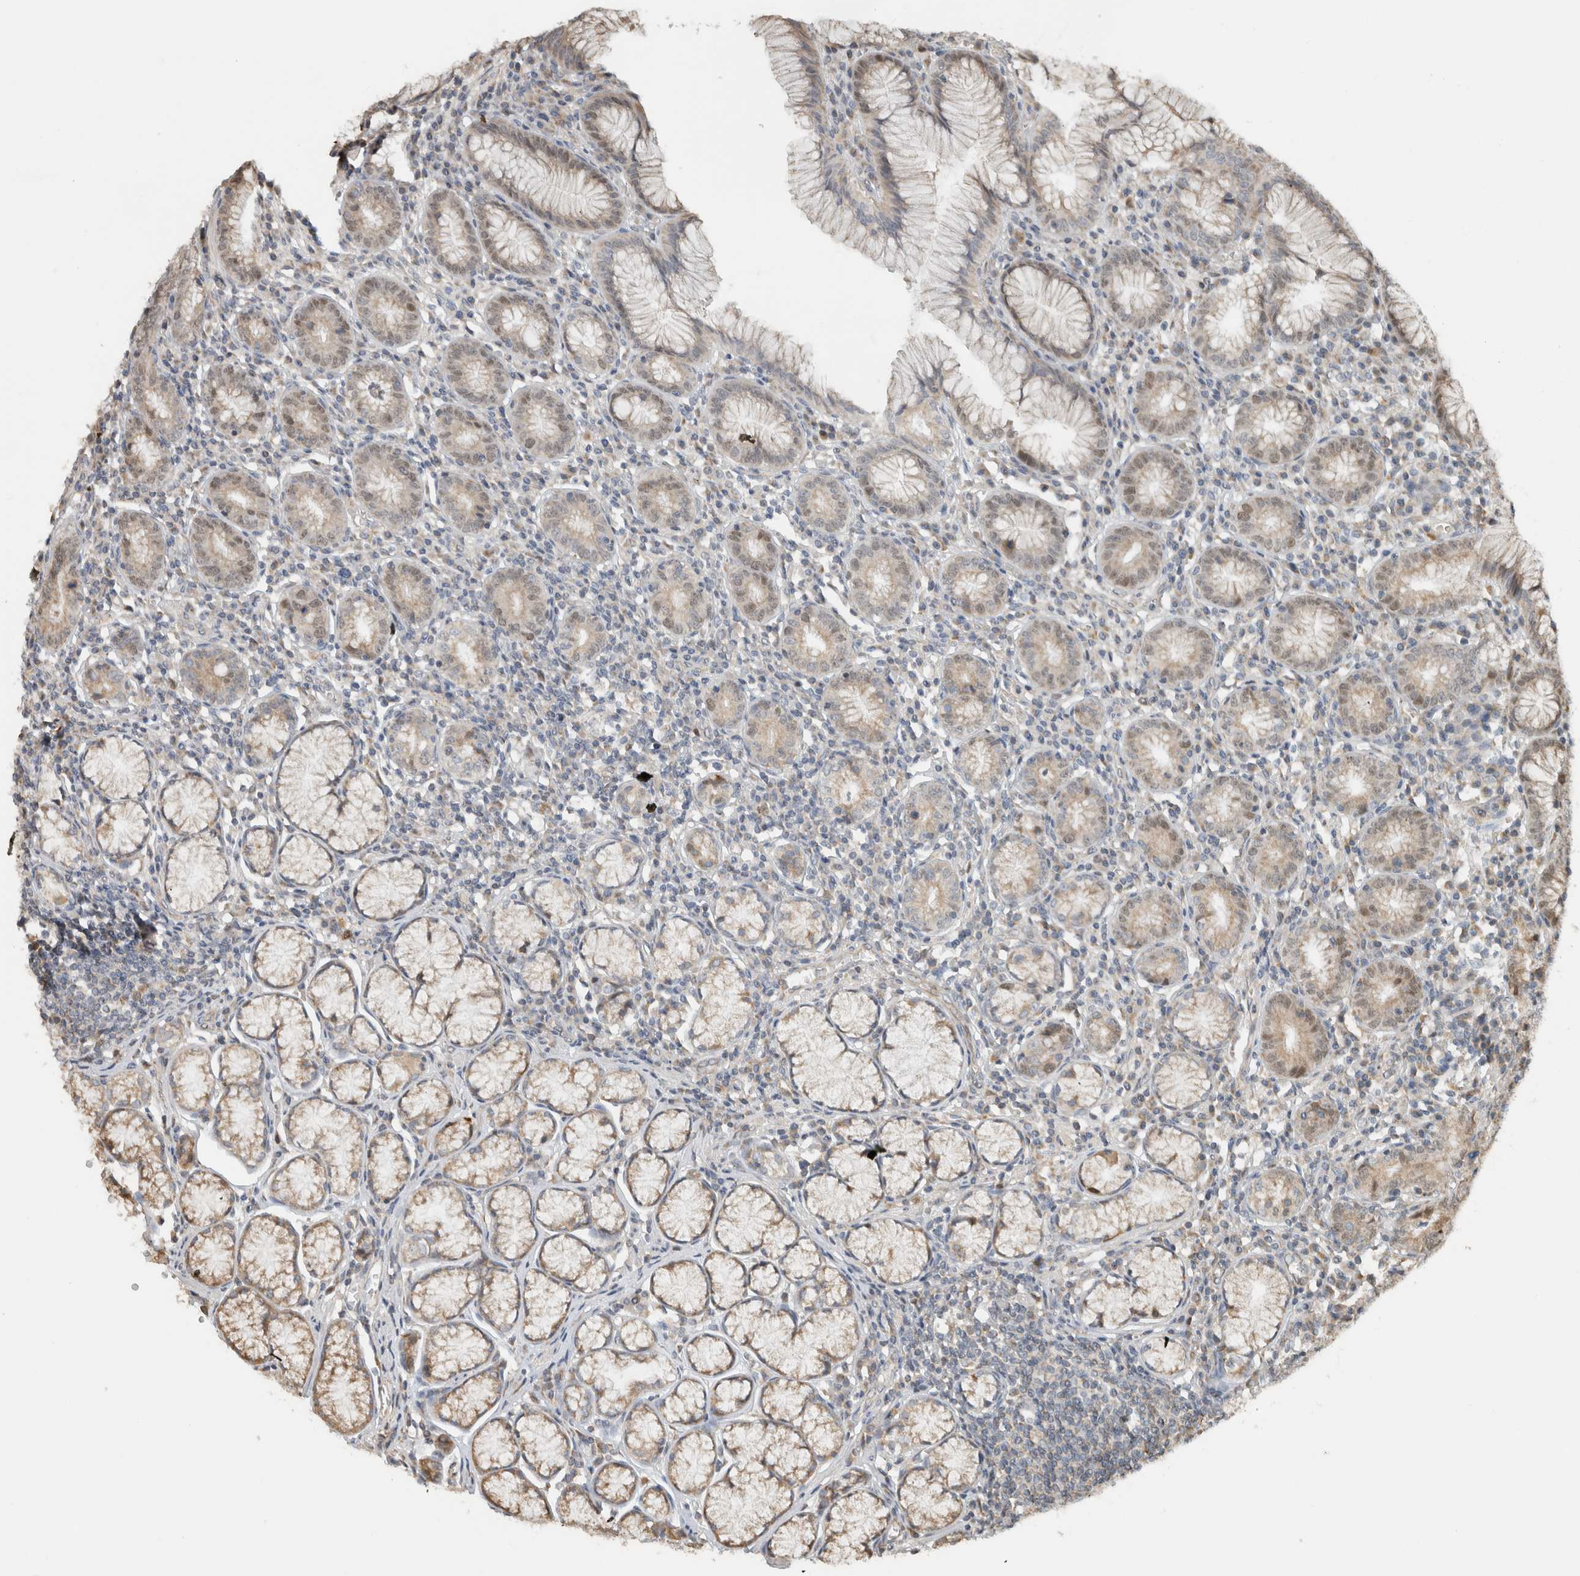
{"staining": {"intensity": "weak", "quantity": "25%-75%", "location": "cytoplasmic/membranous"}, "tissue": "stomach", "cell_type": "Glandular cells", "image_type": "normal", "snomed": [{"axis": "morphology", "description": "Normal tissue, NOS"}, {"axis": "topography", "description": "Stomach"}], "caption": "This micrograph demonstrates immunohistochemistry (IHC) staining of benign human stomach, with low weak cytoplasmic/membranous expression in approximately 25%-75% of glandular cells.", "gene": "GINS4", "patient": {"sex": "male", "age": 55}}